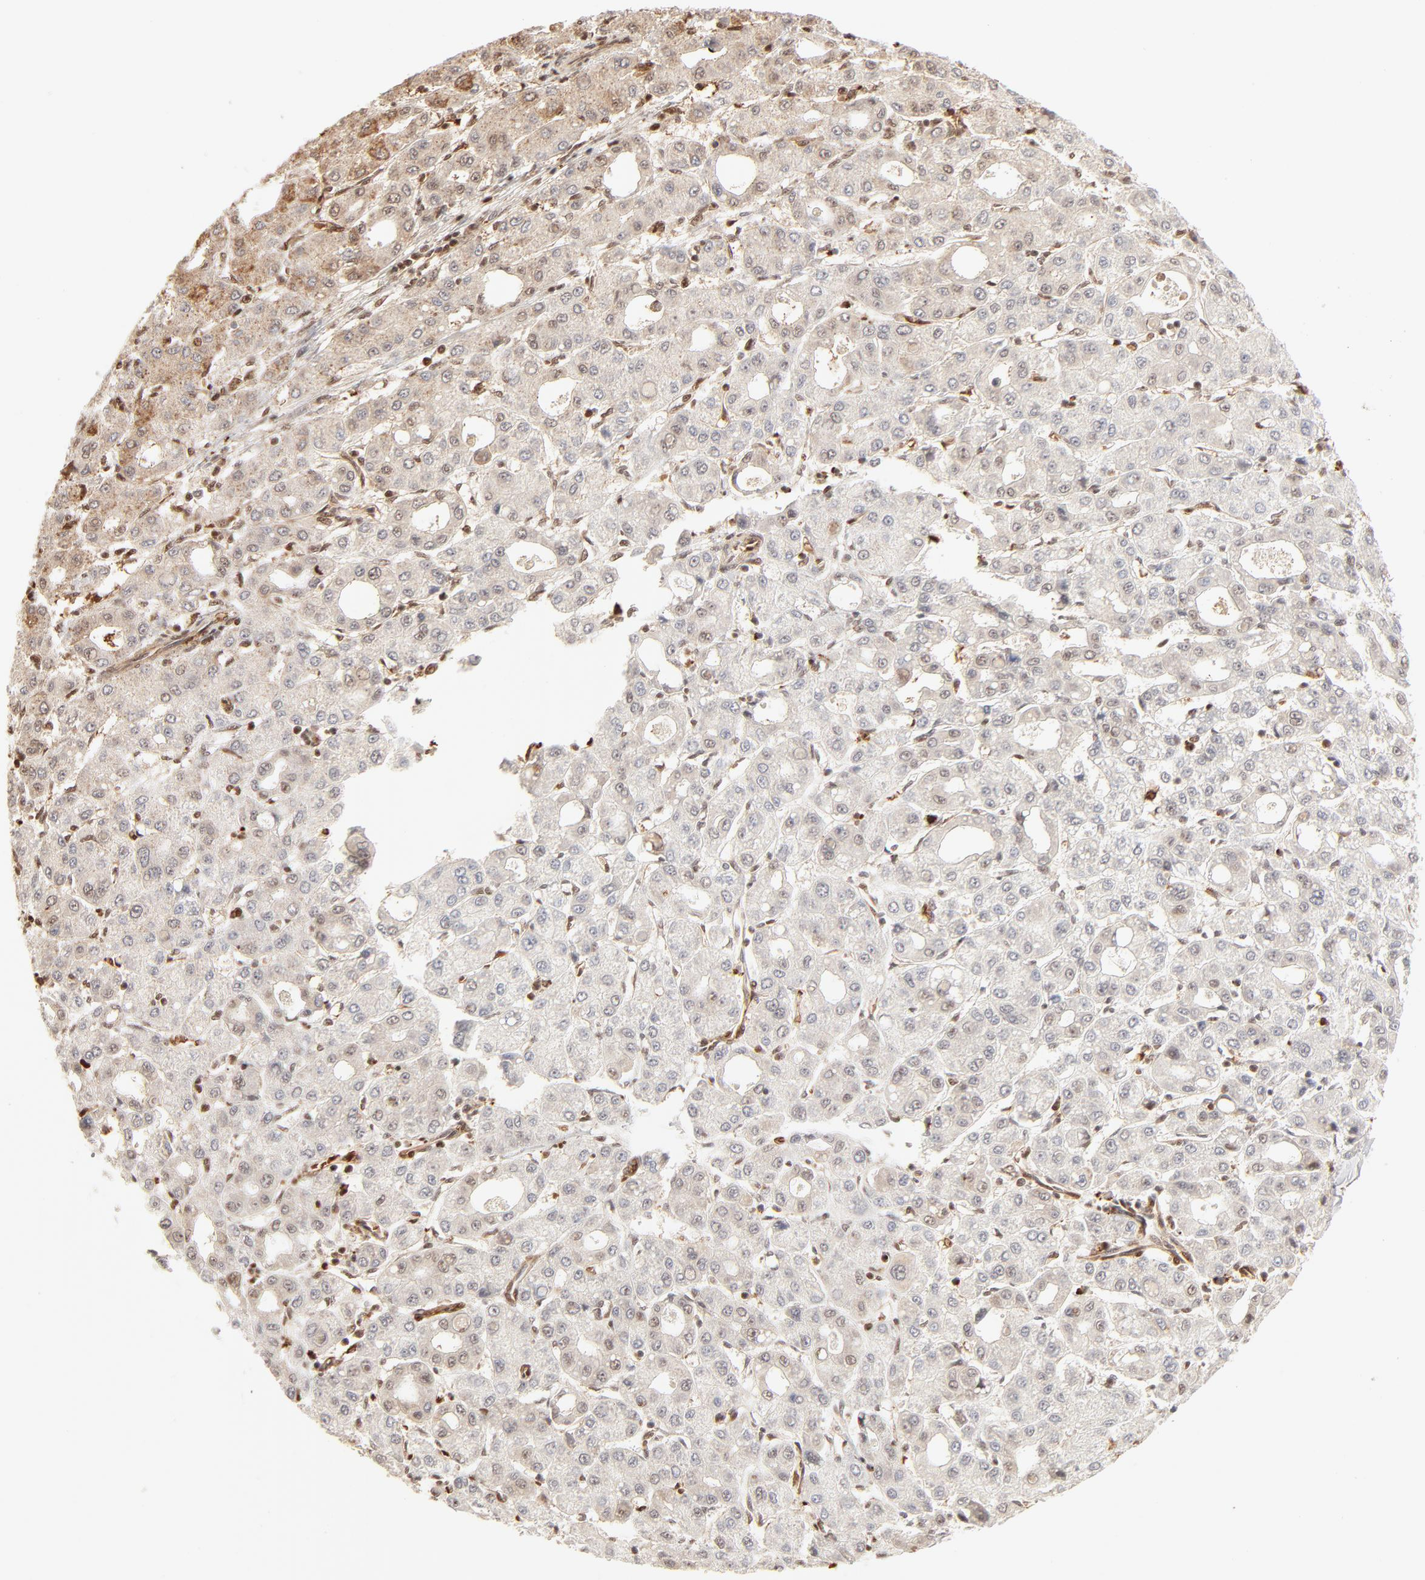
{"staining": {"intensity": "strong", "quantity": "<25%", "location": "cytoplasmic/membranous"}, "tissue": "liver cancer", "cell_type": "Tumor cells", "image_type": "cancer", "snomed": [{"axis": "morphology", "description": "Carcinoma, Hepatocellular, NOS"}, {"axis": "topography", "description": "Liver"}], "caption": "Liver cancer (hepatocellular carcinoma) stained with immunohistochemistry (IHC) shows strong cytoplasmic/membranous expression in about <25% of tumor cells. The staining was performed using DAB to visualize the protein expression in brown, while the nuclei were stained in blue with hematoxylin (Magnification: 20x).", "gene": "FAM50A", "patient": {"sex": "male", "age": 69}}